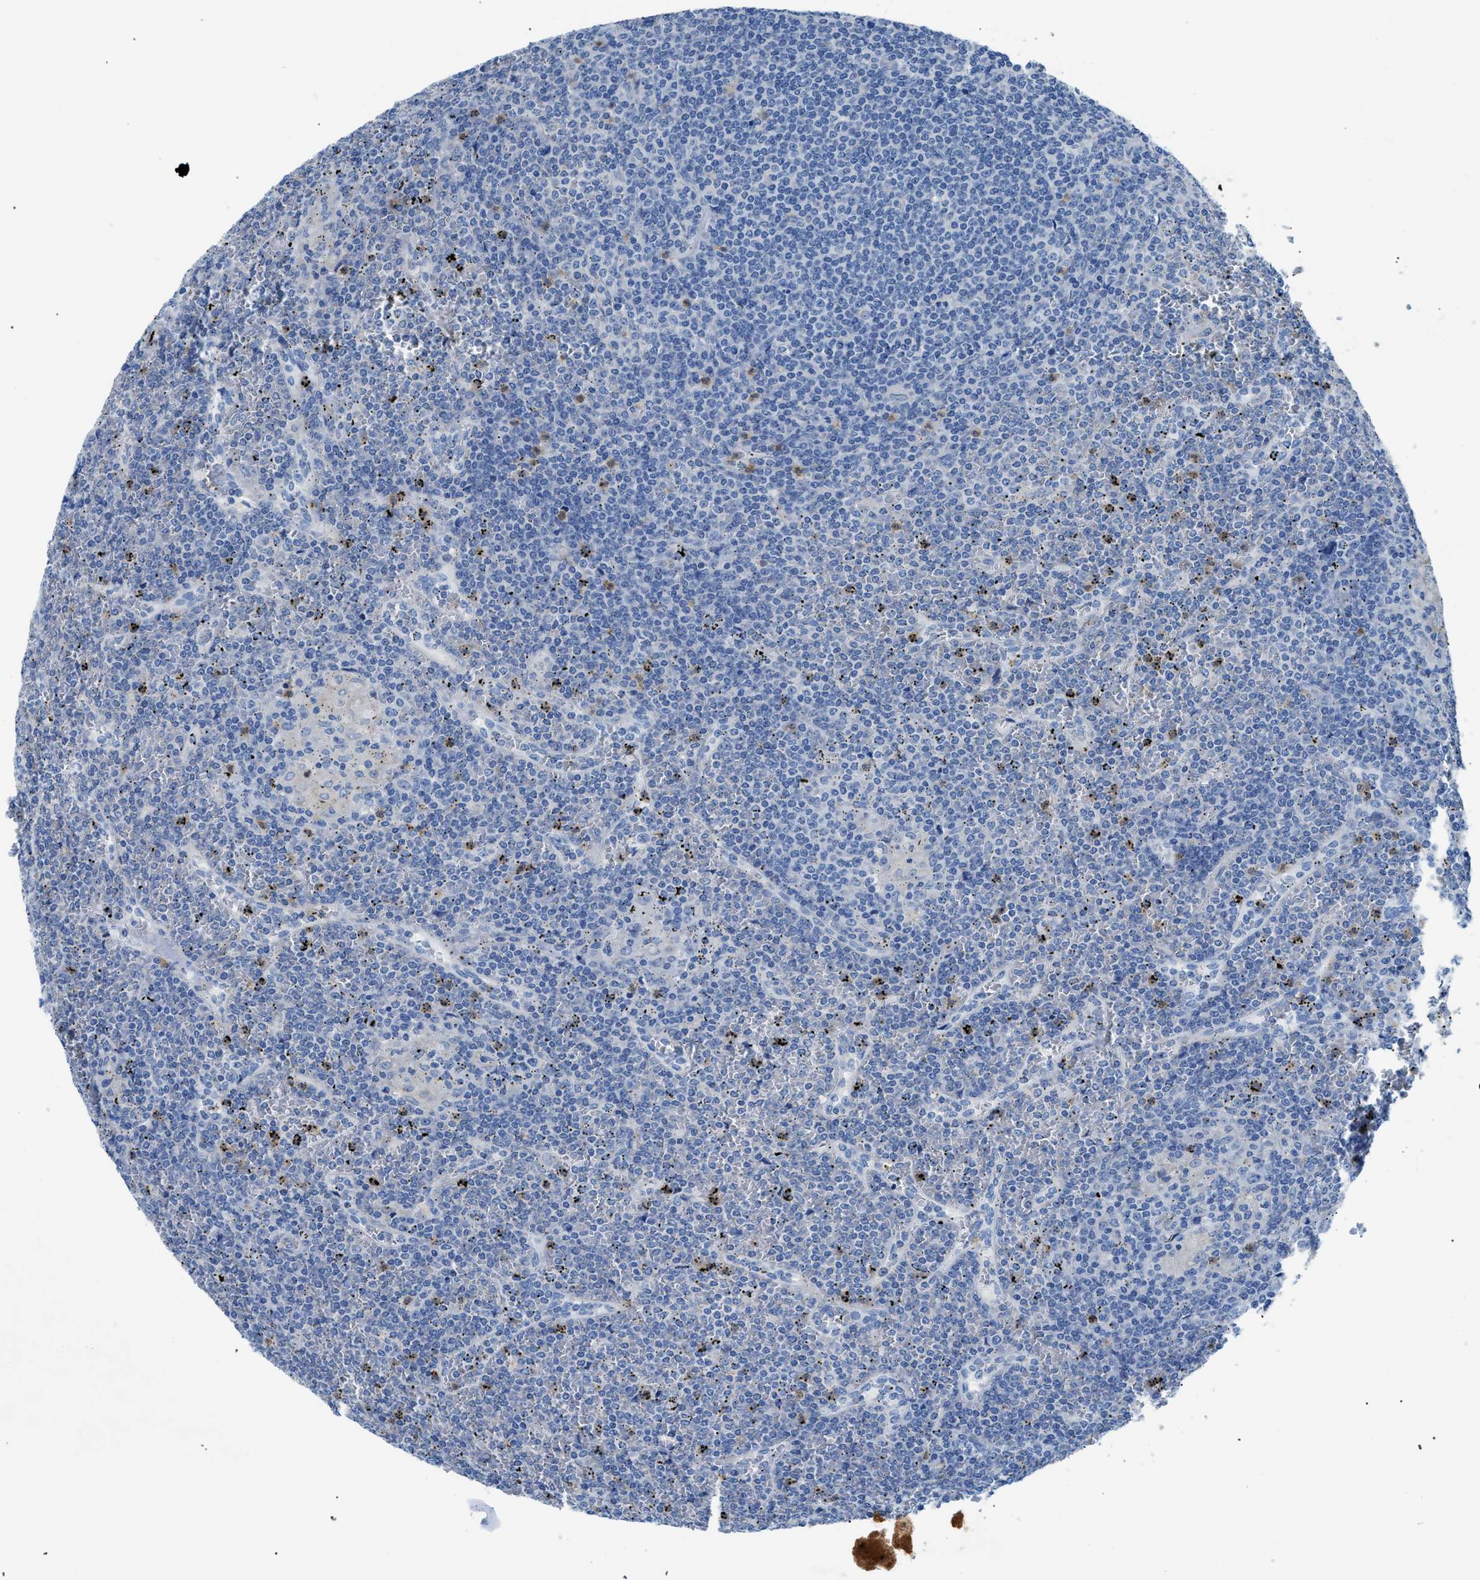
{"staining": {"intensity": "negative", "quantity": "none", "location": "none"}, "tissue": "lymphoma", "cell_type": "Tumor cells", "image_type": "cancer", "snomed": [{"axis": "morphology", "description": "Malignant lymphoma, non-Hodgkin's type, Low grade"}, {"axis": "topography", "description": "Spleen"}], "caption": "An immunohistochemistry image of lymphoma is shown. There is no staining in tumor cells of lymphoma. (DAB immunohistochemistry (IHC) visualized using brightfield microscopy, high magnification).", "gene": "ITPR1", "patient": {"sex": "female", "age": 19}}